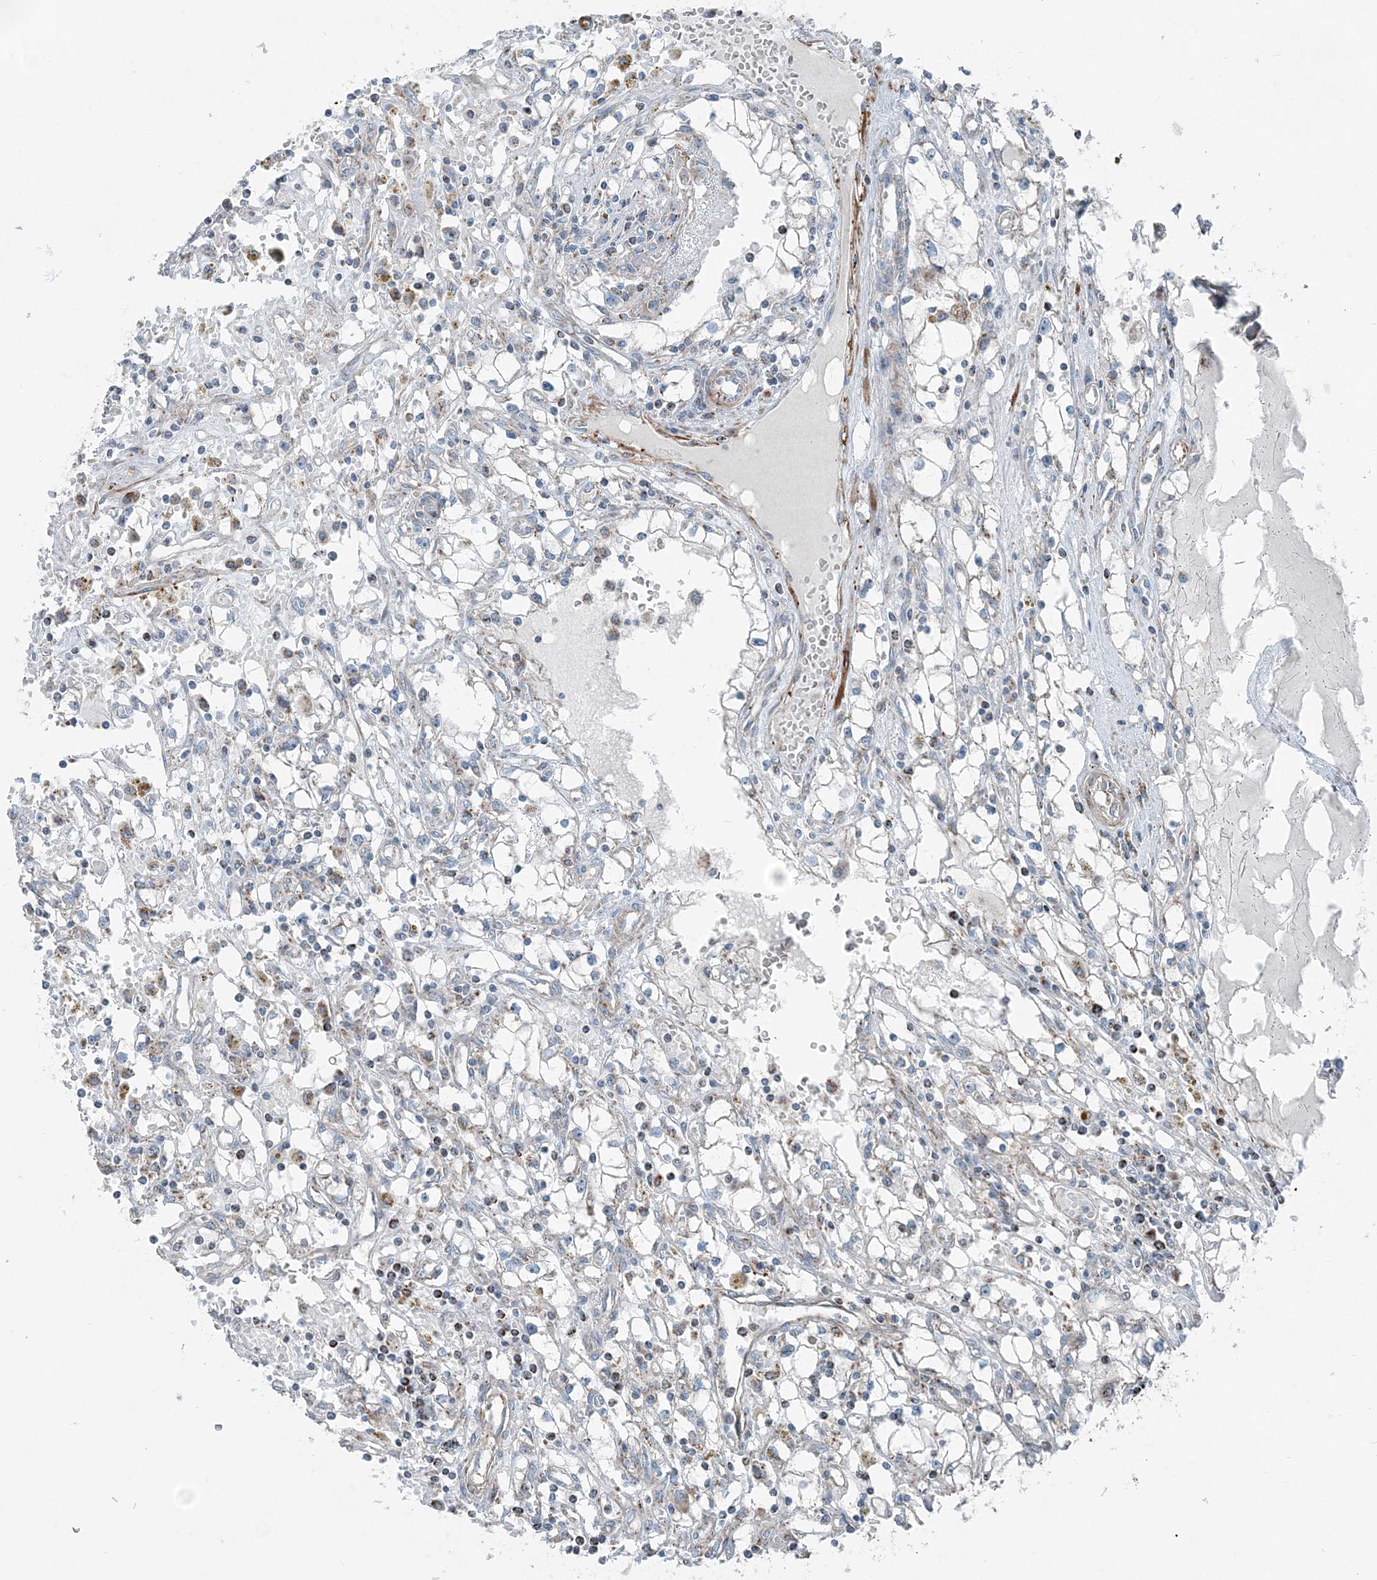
{"staining": {"intensity": "negative", "quantity": "none", "location": "none"}, "tissue": "renal cancer", "cell_type": "Tumor cells", "image_type": "cancer", "snomed": [{"axis": "morphology", "description": "Adenocarcinoma, NOS"}, {"axis": "topography", "description": "Kidney"}], "caption": "Immunohistochemistry (IHC) of renal cancer displays no positivity in tumor cells. Nuclei are stained in blue.", "gene": "INTU", "patient": {"sex": "male", "age": 56}}